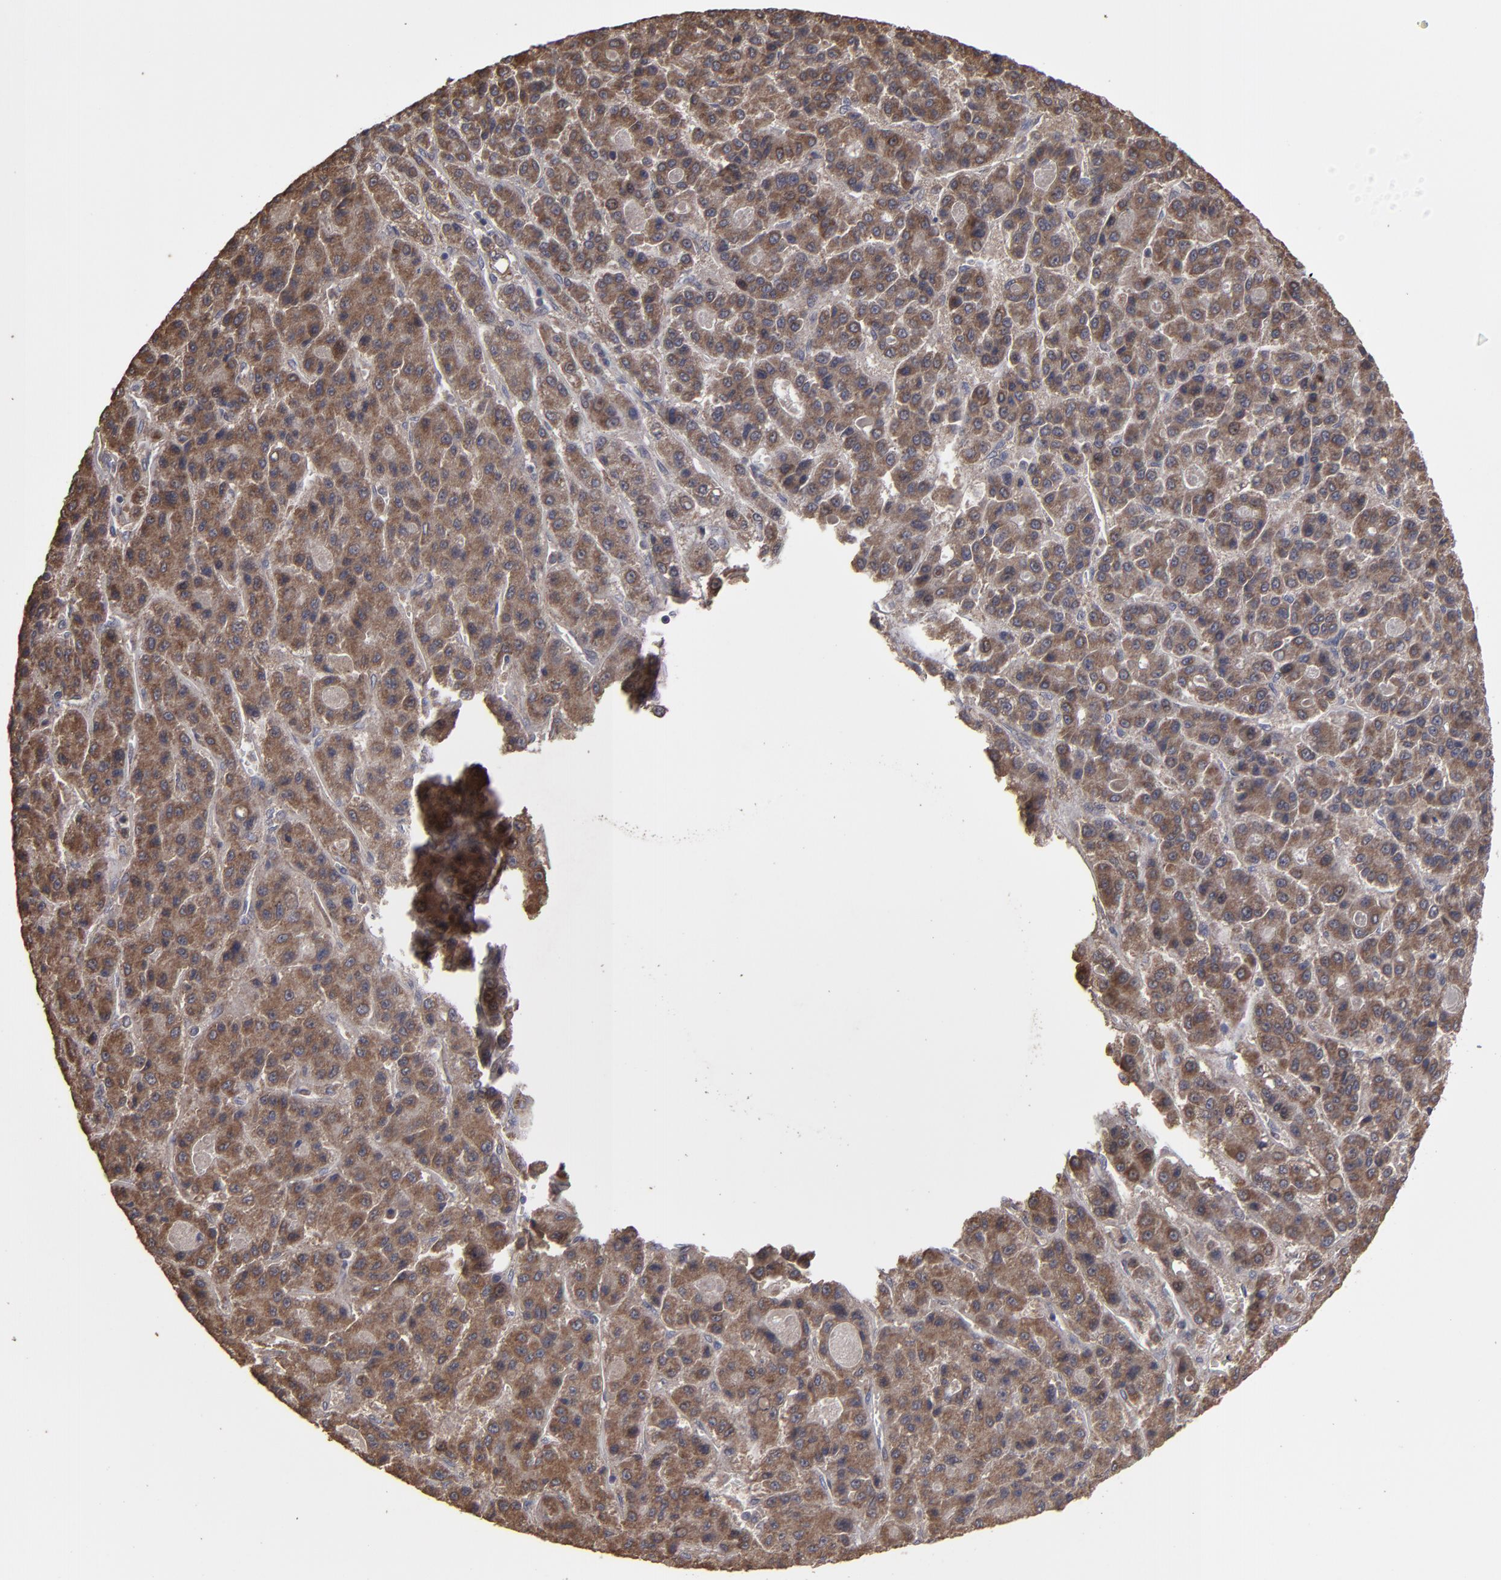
{"staining": {"intensity": "moderate", "quantity": ">75%", "location": "cytoplasmic/membranous"}, "tissue": "liver cancer", "cell_type": "Tumor cells", "image_type": "cancer", "snomed": [{"axis": "morphology", "description": "Carcinoma, Hepatocellular, NOS"}, {"axis": "topography", "description": "Liver"}], "caption": "Protein positivity by IHC displays moderate cytoplasmic/membranous staining in about >75% of tumor cells in liver hepatocellular carcinoma.", "gene": "MMP2", "patient": {"sex": "male", "age": 70}}